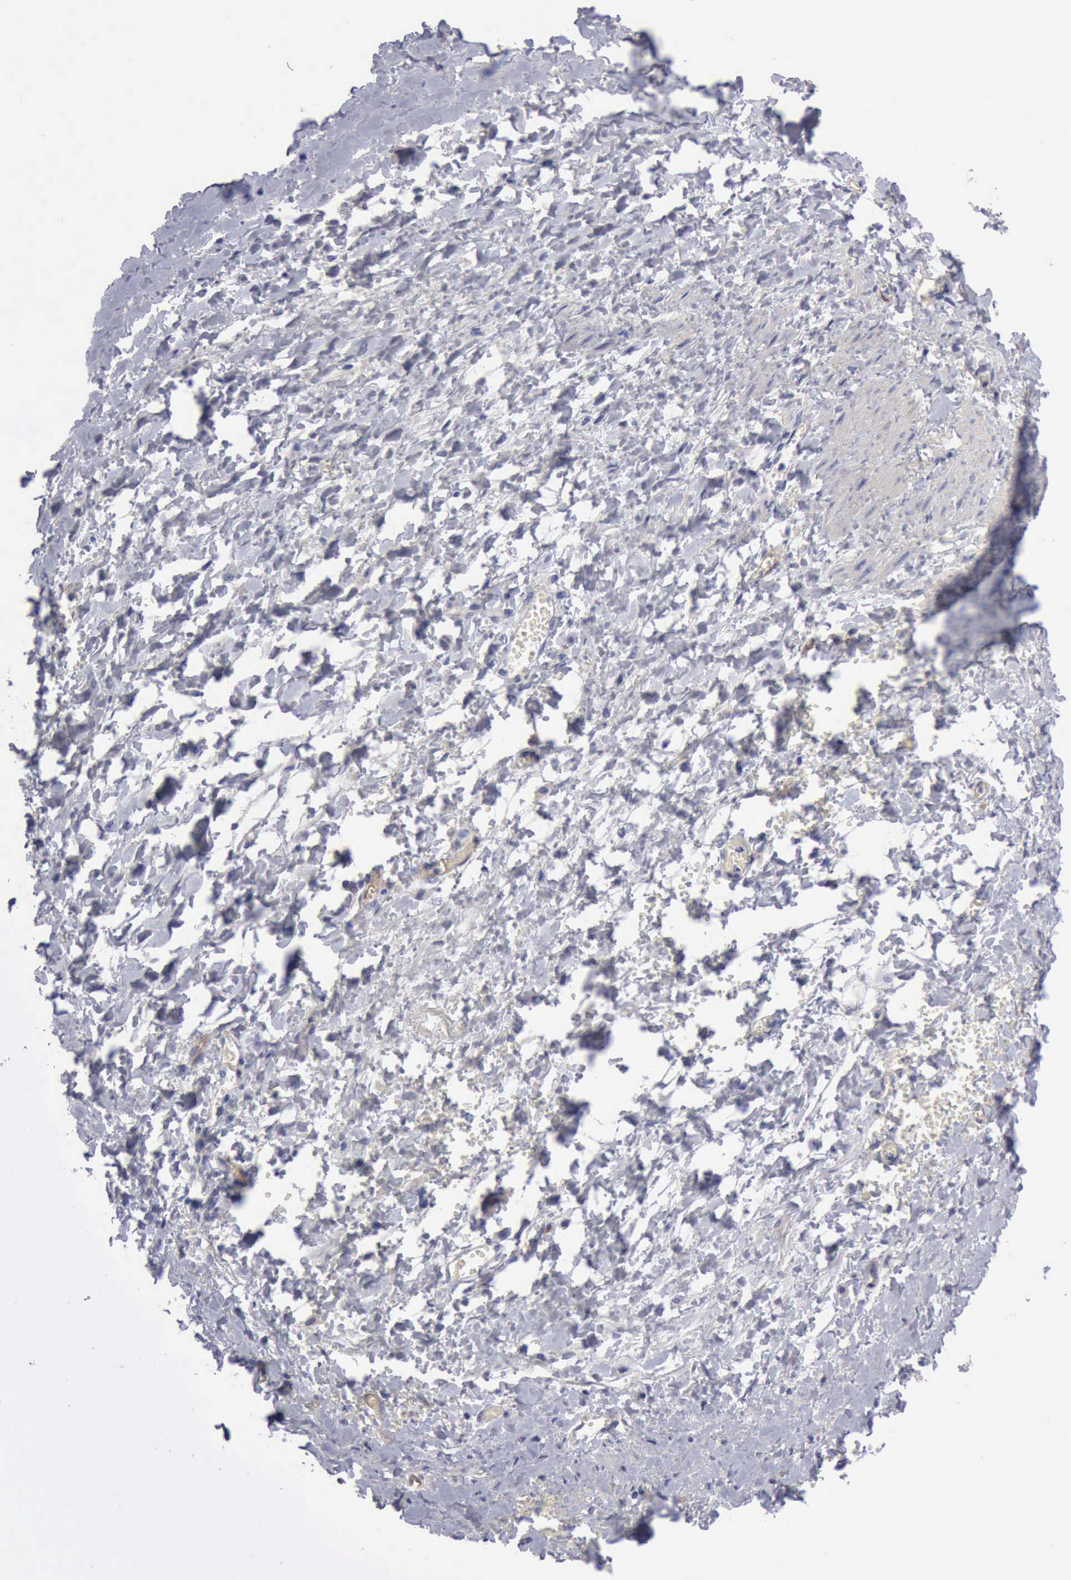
{"staining": {"intensity": "weak", "quantity": "<25%", "location": "cytoplasmic/membranous"}, "tissue": "smooth muscle", "cell_type": "Smooth muscle cells", "image_type": "normal", "snomed": [{"axis": "morphology", "description": "Normal tissue, NOS"}, {"axis": "topography", "description": "Uterus"}], "caption": "An image of smooth muscle stained for a protein exhibits no brown staining in smooth muscle cells. (Immunohistochemistry, brightfield microscopy, high magnification).", "gene": "RDX", "patient": {"sex": "female", "age": 56}}